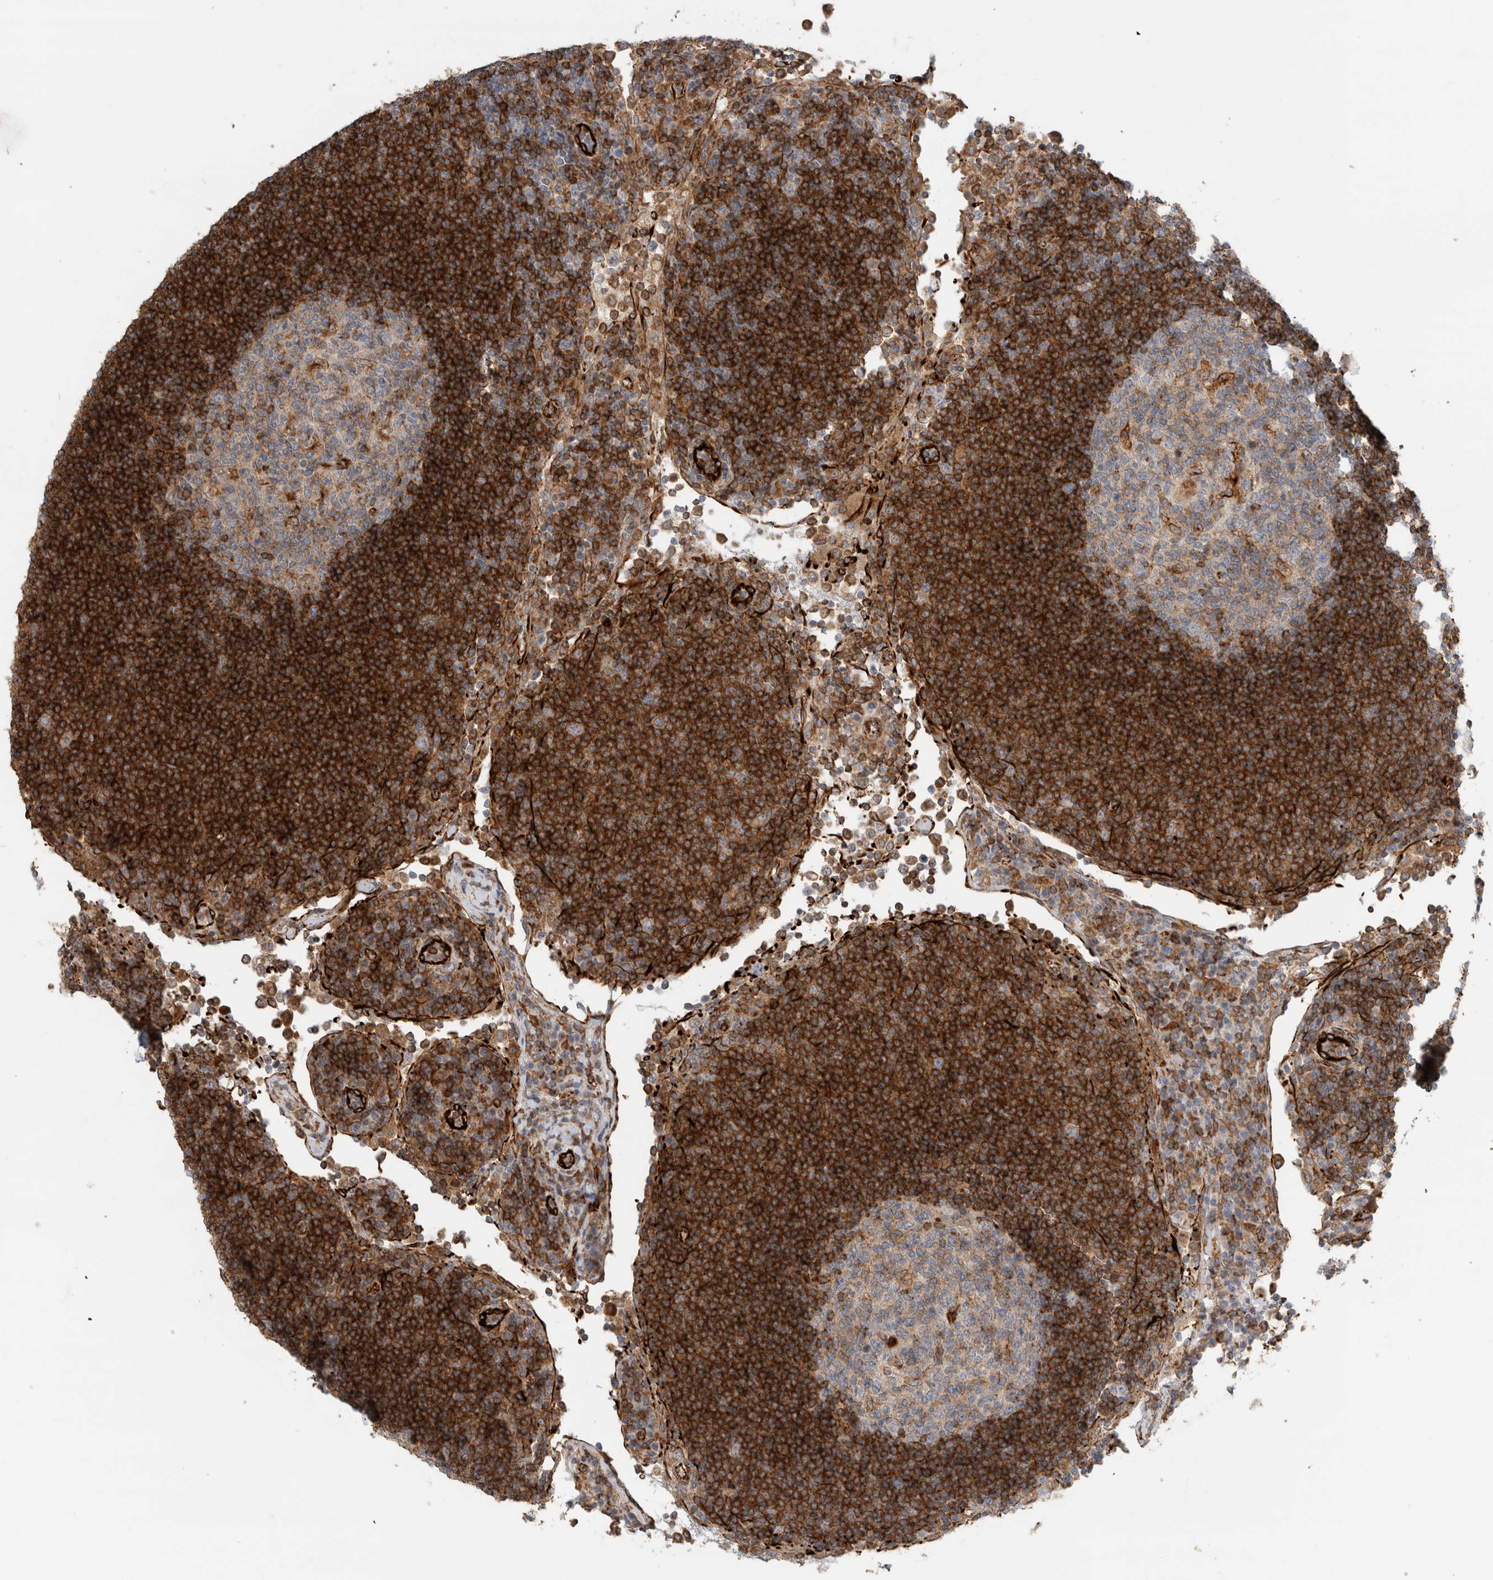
{"staining": {"intensity": "moderate", "quantity": "<25%", "location": "cytoplasmic/membranous"}, "tissue": "lymph node", "cell_type": "Germinal center cells", "image_type": "normal", "snomed": [{"axis": "morphology", "description": "Normal tissue, NOS"}, {"axis": "topography", "description": "Lymph node"}], "caption": "DAB (3,3'-diaminobenzidine) immunohistochemical staining of normal lymph node exhibits moderate cytoplasmic/membranous protein expression in about <25% of germinal center cells. (Brightfield microscopy of DAB IHC at high magnification).", "gene": "LY86", "patient": {"sex": "female", "age": 53}}